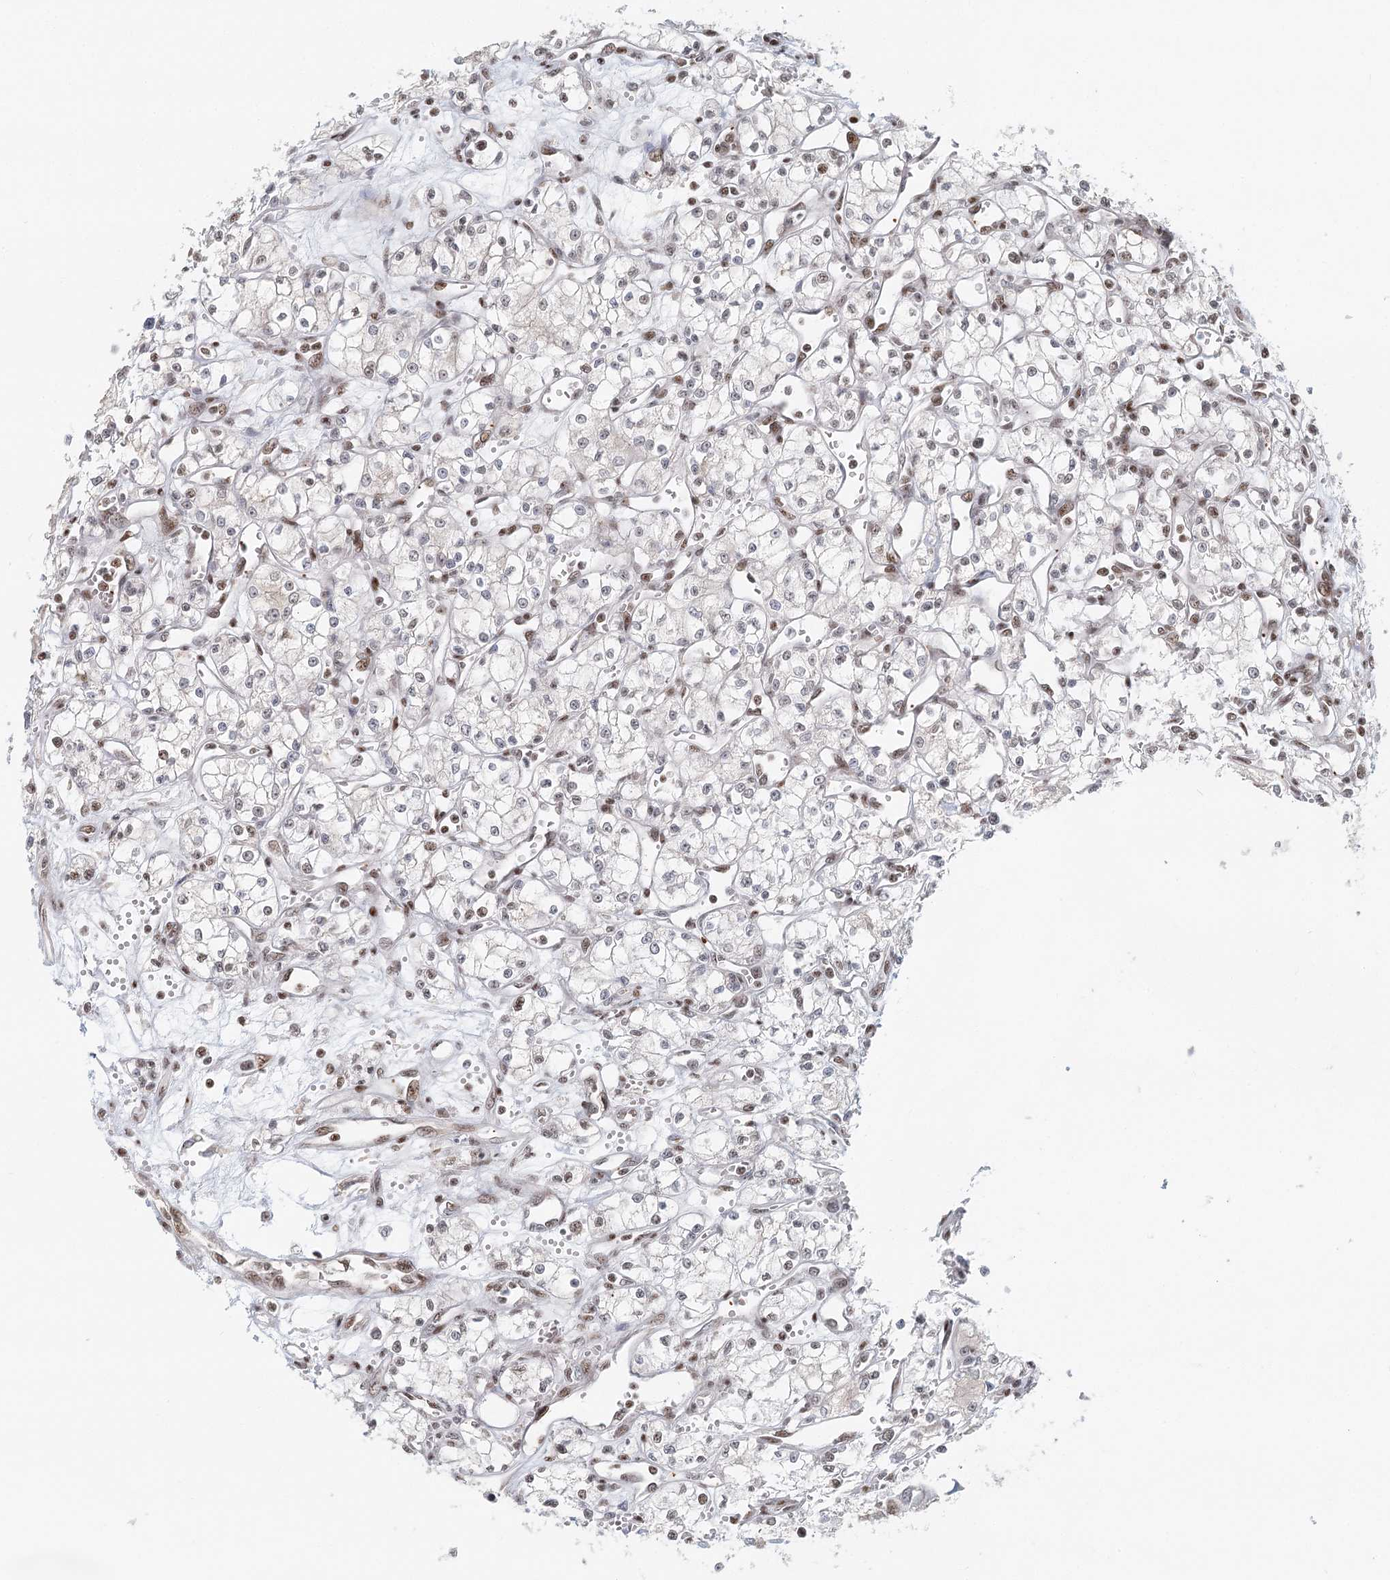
{"staining": {"intensity": "weak", "quantity": "<25%", "location": "nuclear"}, "tissue": "renal cancer", "cell_type": "Tumor cells", "image_type": "cancer", "snomed": [{"axis": "morphology", "description": "Adenocarcinoma, NOS"}, {"axis": "topography", "description": "Kidney"}], "caption": "This is an IHC photomicrograph of human renal cancer (adenocarcinoma). There is no staining in tumor cells.", "gene": "BNIP5", "patient": {"sex": "male", "age": 59}}